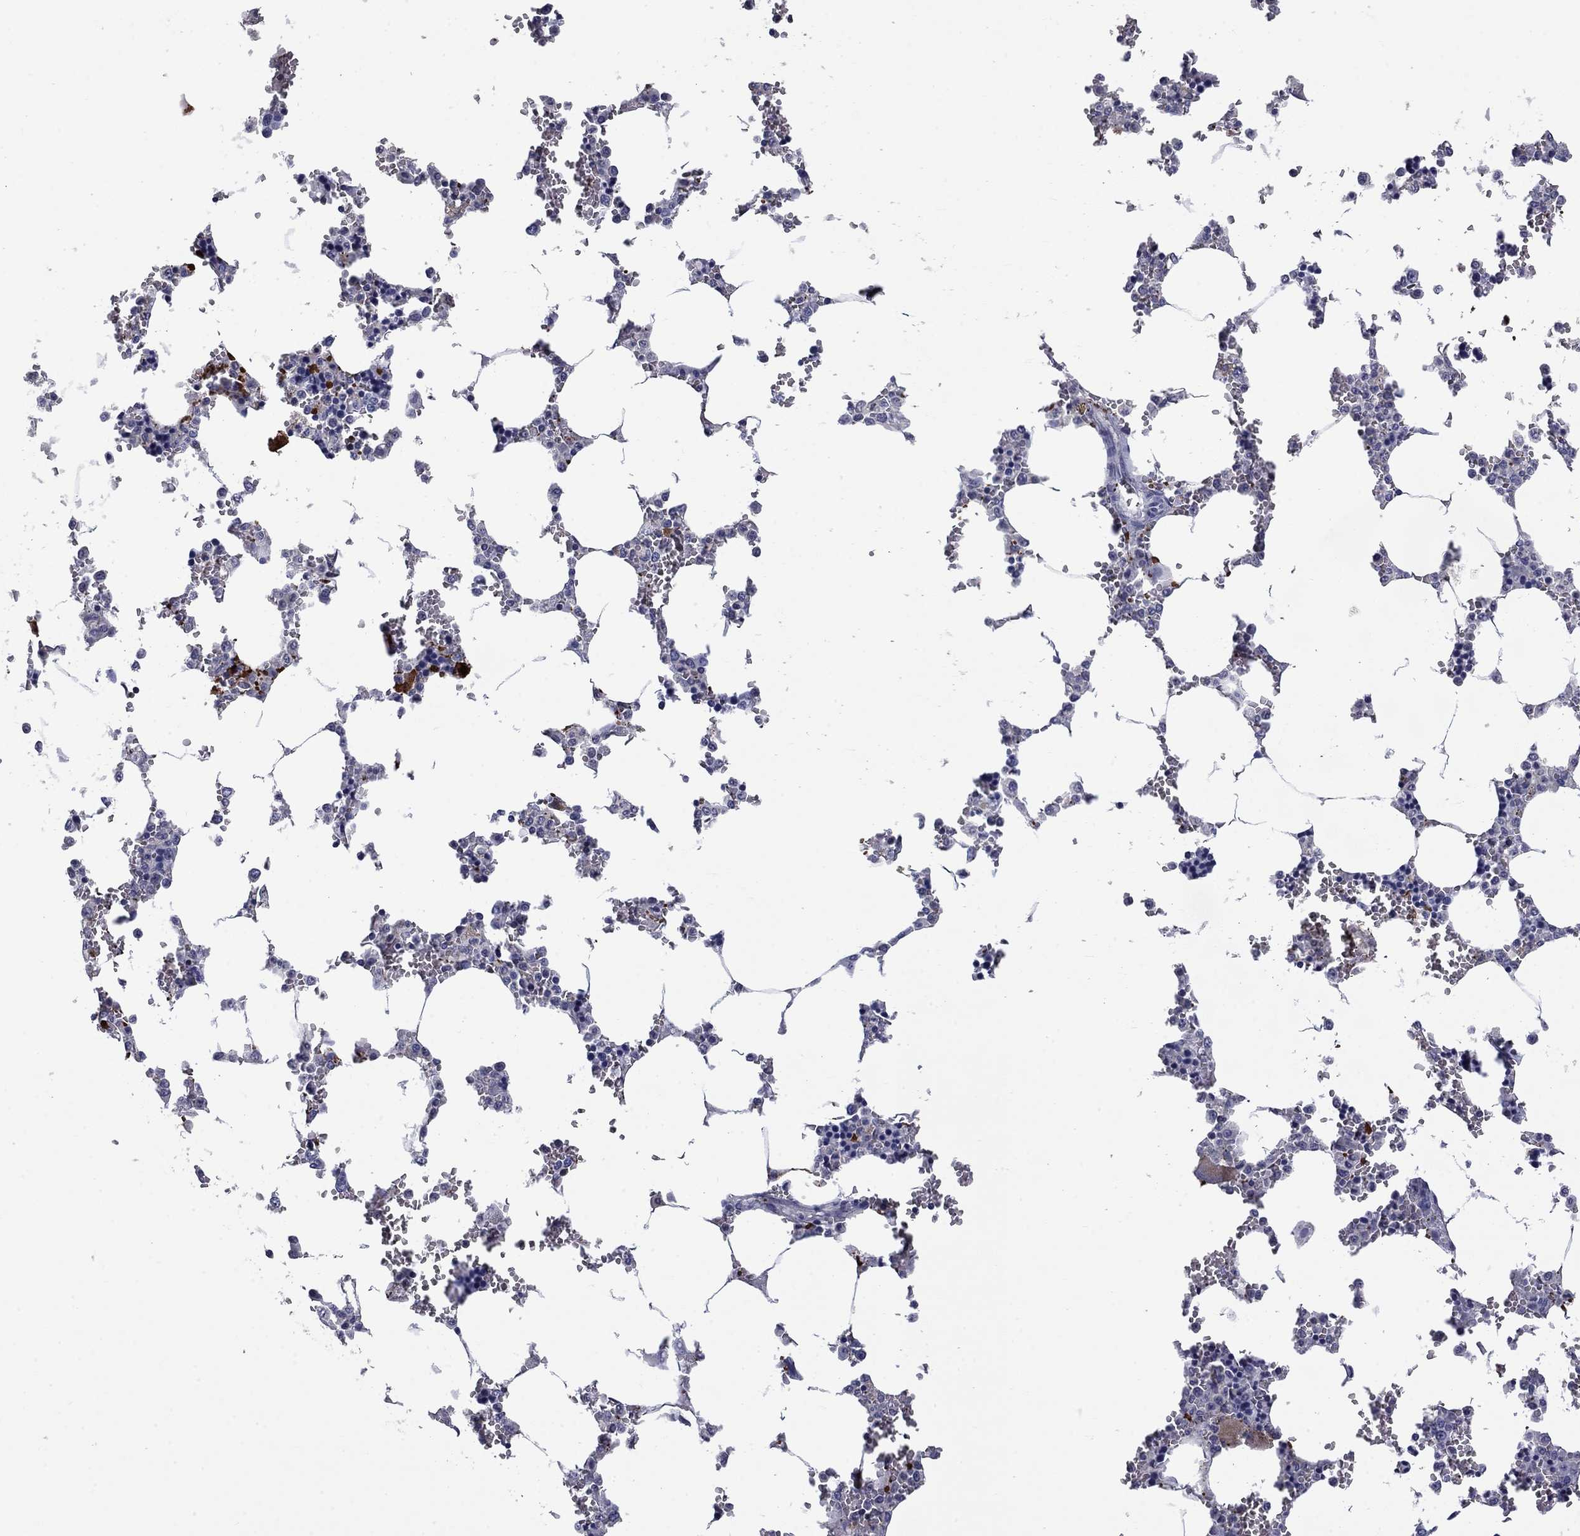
{"staining": {"intensity": "strong", "quantity": "<25%", "location": "cytoplasmic/membranous"}, "tissue": "bone marrow", "cell_type": "Hematopoietic cells", "image_type": "normal", "snomed": [{"axis": "morphology", "description": "Normal tissue, NOS"}, {"axis": "topography", "description": "Bone marrow"}], "caption": "Bone marrow stained with IHC displays strong cytoplasmic/membranous staining in approximately <25% of hematopoietic cells. The staining was performed using DAB (3,3'-diaminobenzidine) to visualize the protein expression in brown, while the nuclei were stained in blue with hematoxylin (Magnification: 20x).", "gene": "PLEK", "patient": {"sex": "female", "age": 72}}